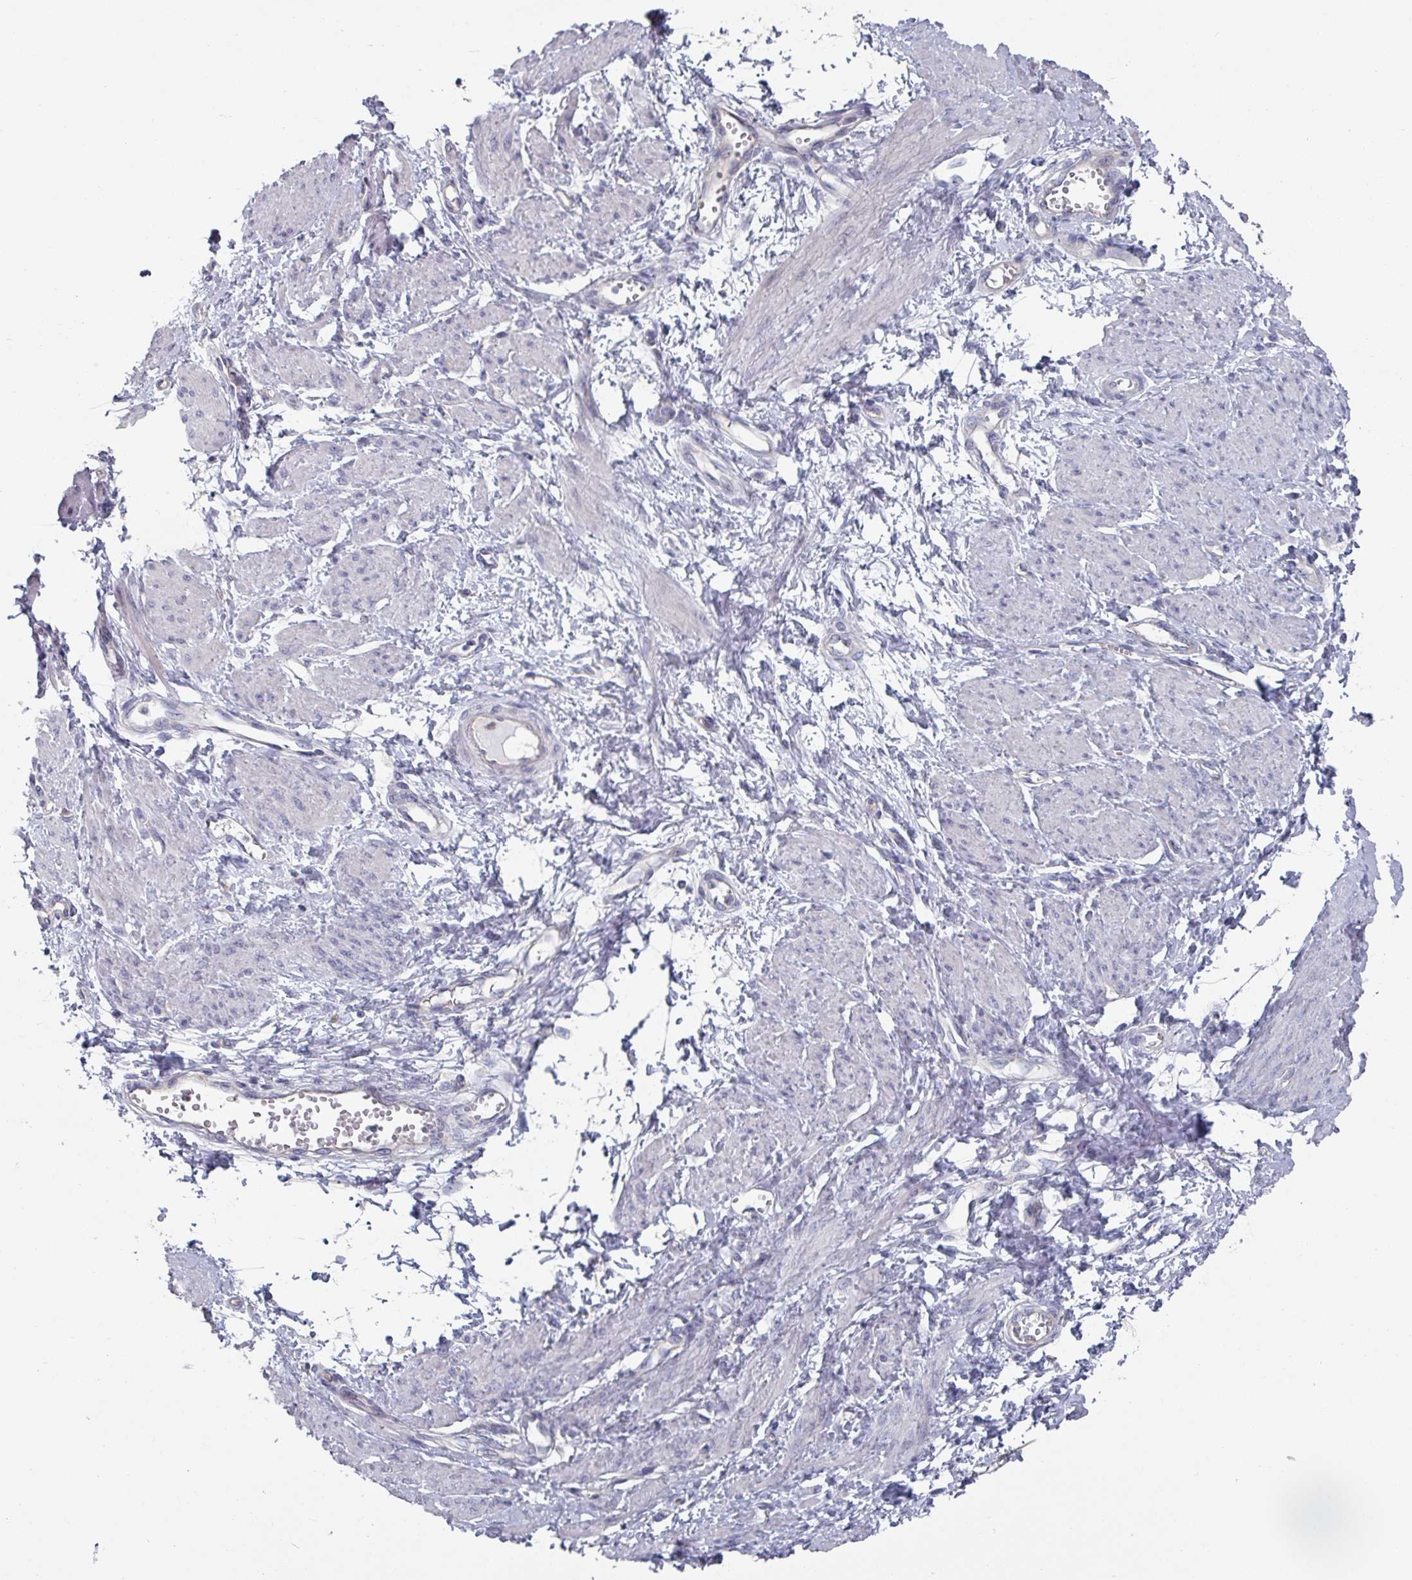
{"staining": {"intensity": "negative", "quantity": "none", "location": "none"}, "tissue": "smooth muscle", "cell_type": "Smooth muscle cells", "image_type": "normal", "snomed": [{"axis": "morphology", "description": "Normal tissue, NOS"}, {"axis": "topography", "description": "Smooth muscle"}, {"axis": "topography", "description": "Uterus"}], "caption": "Immunohistochemistry (IHC) photomicrograph of normal smooth muscle: smooth muscle stained with DAB (3,3'-diaminobenzidine) reveals no significant protein expression in smooth muscle cells.", "gene": "EFL1", "patient": {"sex": "female", "age": 39}}